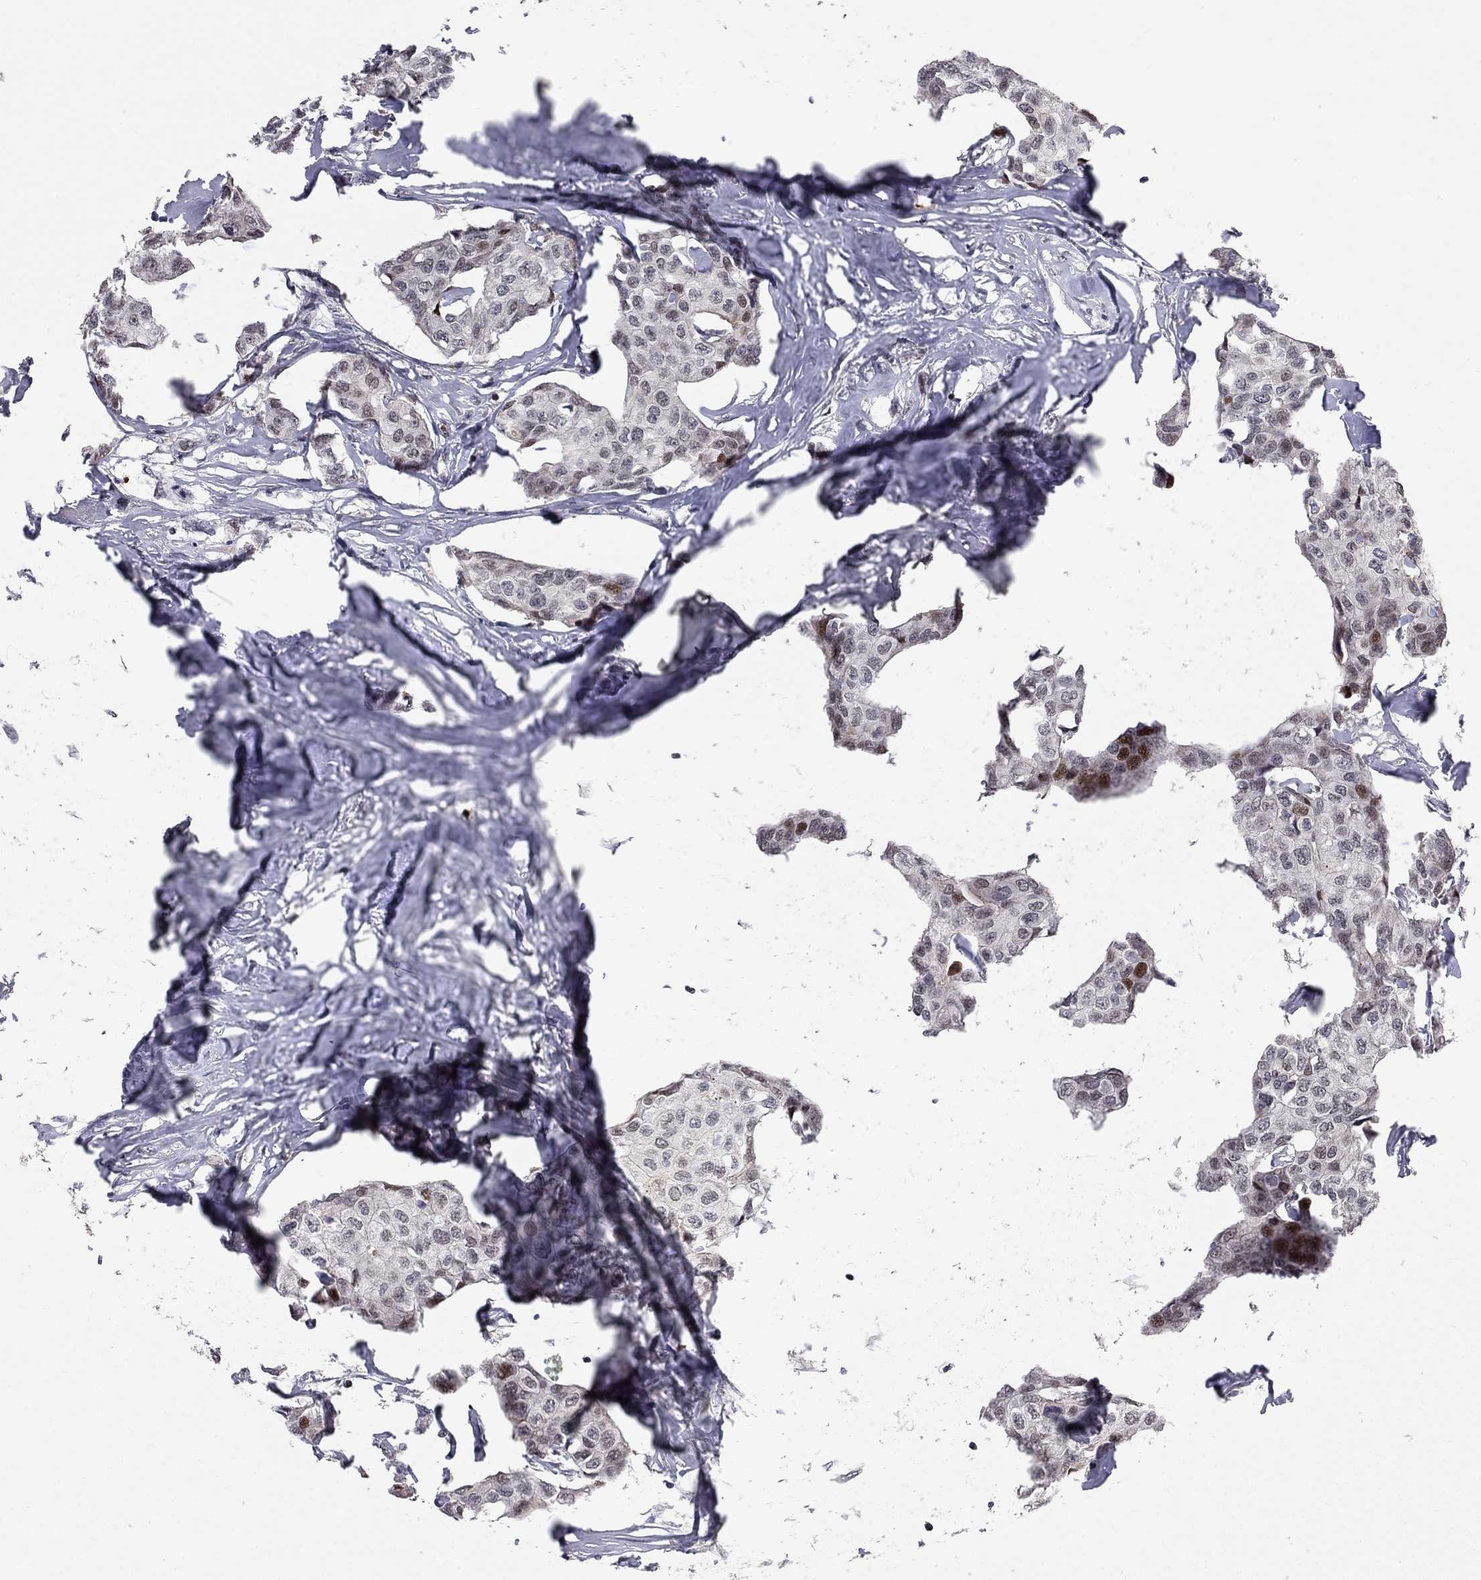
{"staining": {"intensity": "strong", "quantity": "<25%", "location": "nuclear"}, "tissue": "breast cancer", "cell_type": "Tumor cells", "image_type": "cancer", "snomed": [{"axis": "morphology", "description": "Duct carcinoma"}, {"axis": "topography", "description": "Breast"}], "caption": "An image showing strong nuclear positivity in approximately <25% of tumor cells in breast cancer (invasive ductal carcinoma), as visualized by brown immunohistochemical staining.", "gene": "HDAC3", "patient": {"sex": "female", "age": 80}}